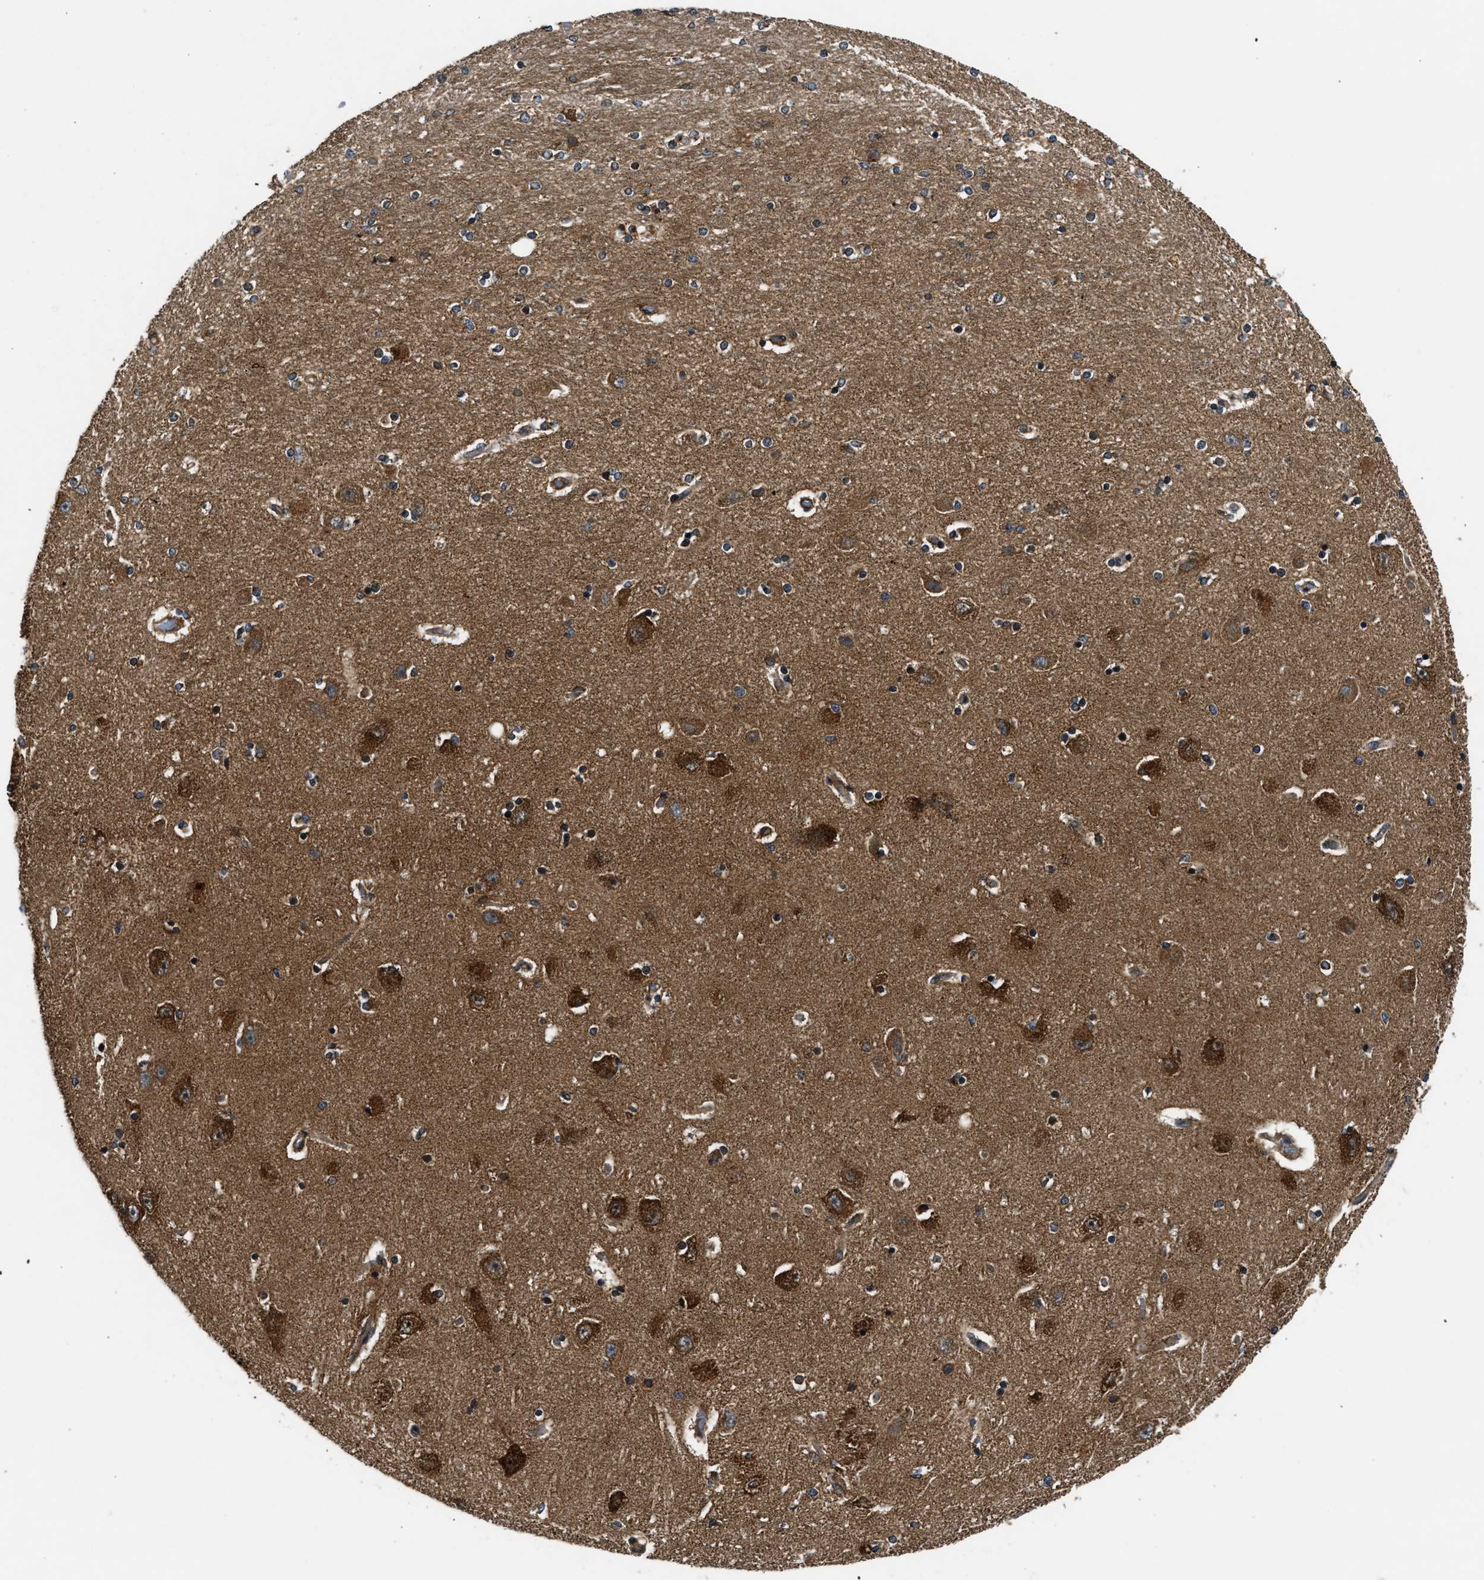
{"staining": {"intensity": "moderate", "quantity": "25%-75%", "location": "cytoplasmic/membranous"}, "tissue": "hippocampus", "cell_type": "Glial cells", "image_type": "normal", "snomed": [{"axis": "morphology", "description": "Normal tissue, NOS"}, {"axis": "topography", "description": "Hippocampus"}], "caption": "Glial cells show medium levels of moderate cytoplasmic/membranous expression in about 25%-75% of cells in unremarkable human hippocampus.", "gene": "PNPLA8", "patient": {"sex": "female", "age": 54}}